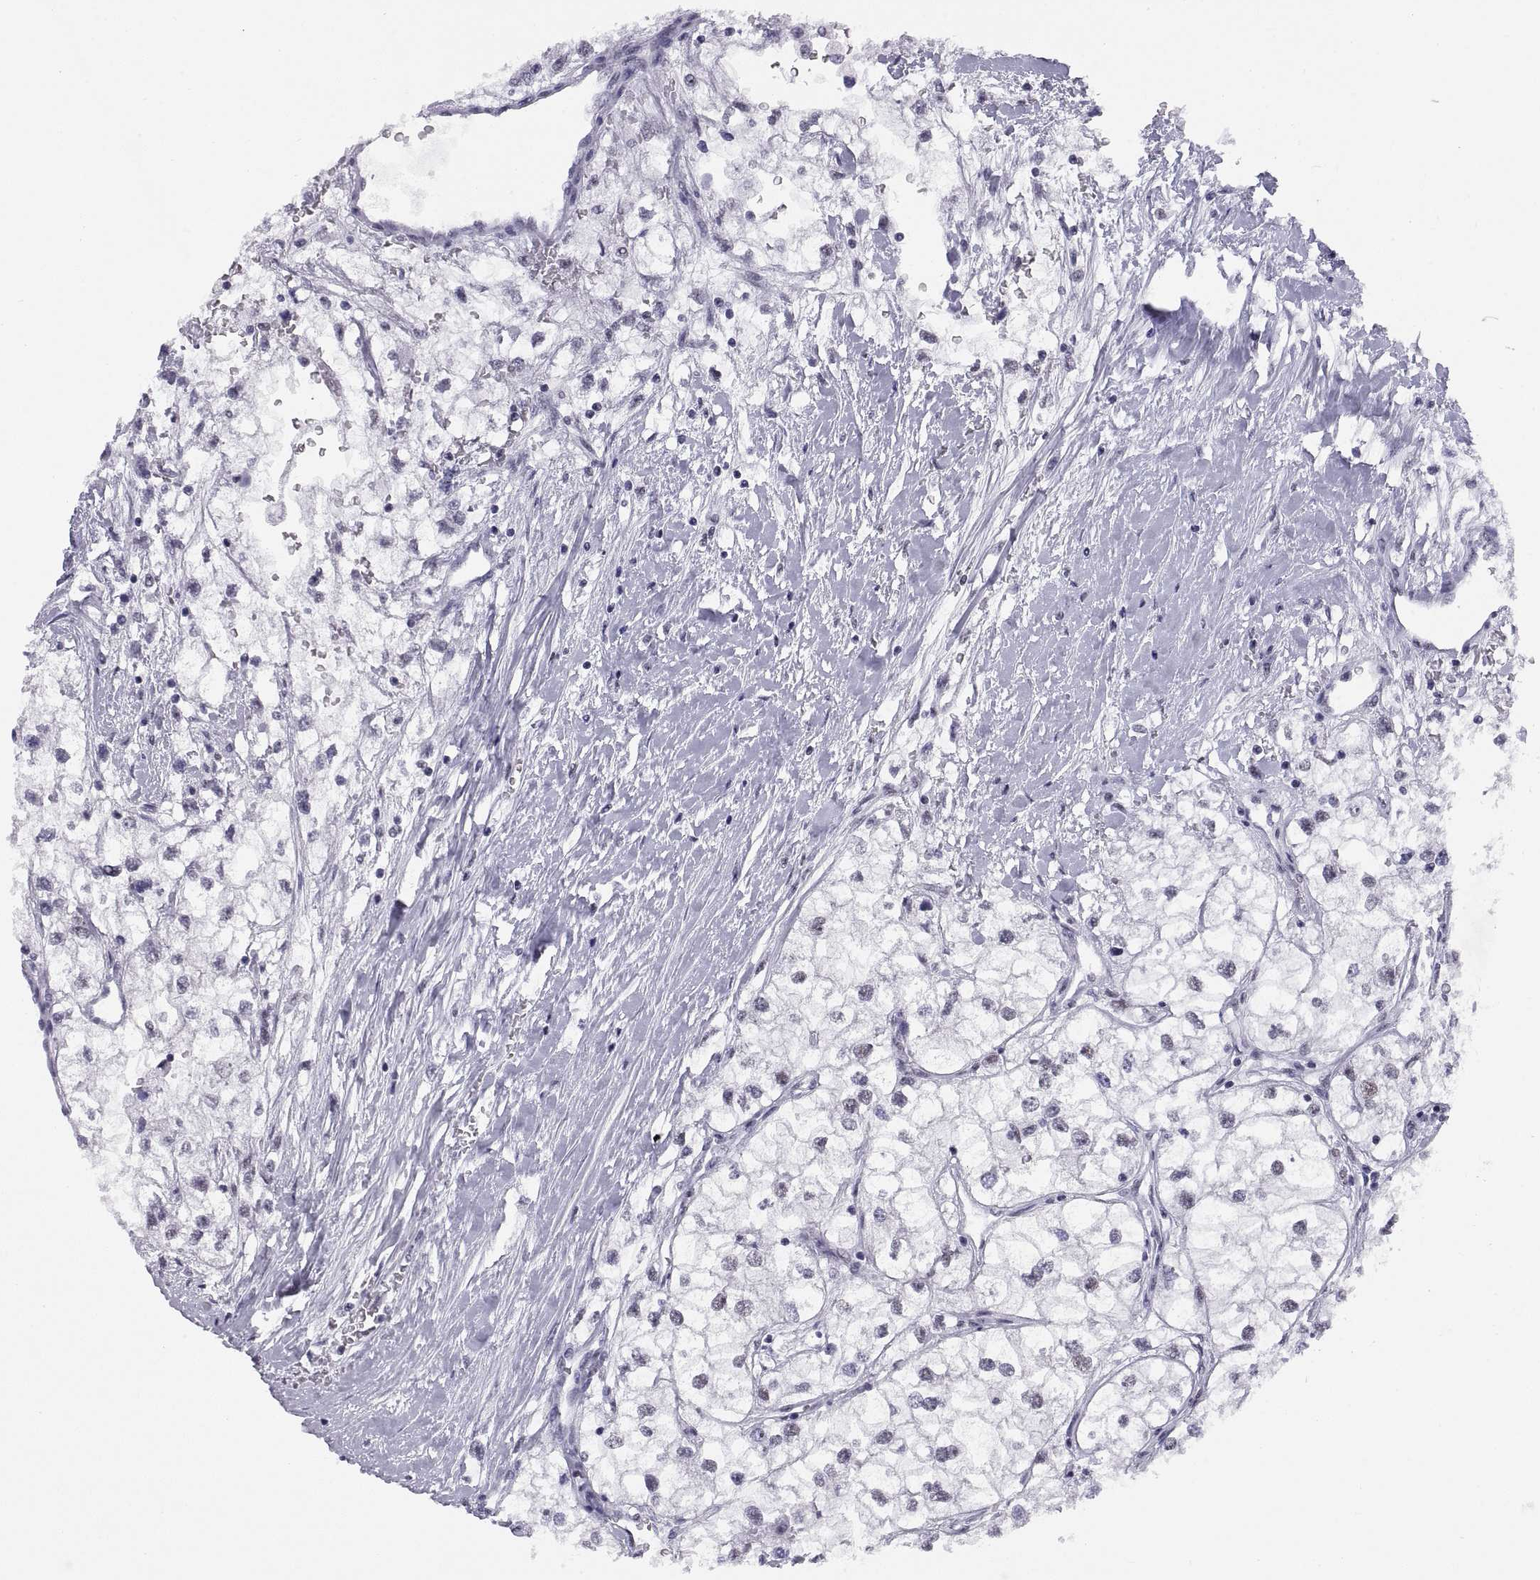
{"staining": {"intensity": "negative", "quantity": "none", "location": "none"}, "tissue": "renal cancer", "cell_type": "Tumor cells", "image_type": "cancer", "snomed": [{"axis": "morphology", "description": "Adenocarcinoma, NOS"}, {"axis": "topography", "description": "Kidney"}], "caption": "This is a histopathology image of immunohistochemistry (IHC) staining of renal cancer (adenocarcinoma), which shows no staining in tumor cells. The staining is performed using DAB brown chromogen with nuclei counter-stained in using hematoxylin.", "gene": "NEUROD6", "patient": {"sex": "male", "age": 59}}